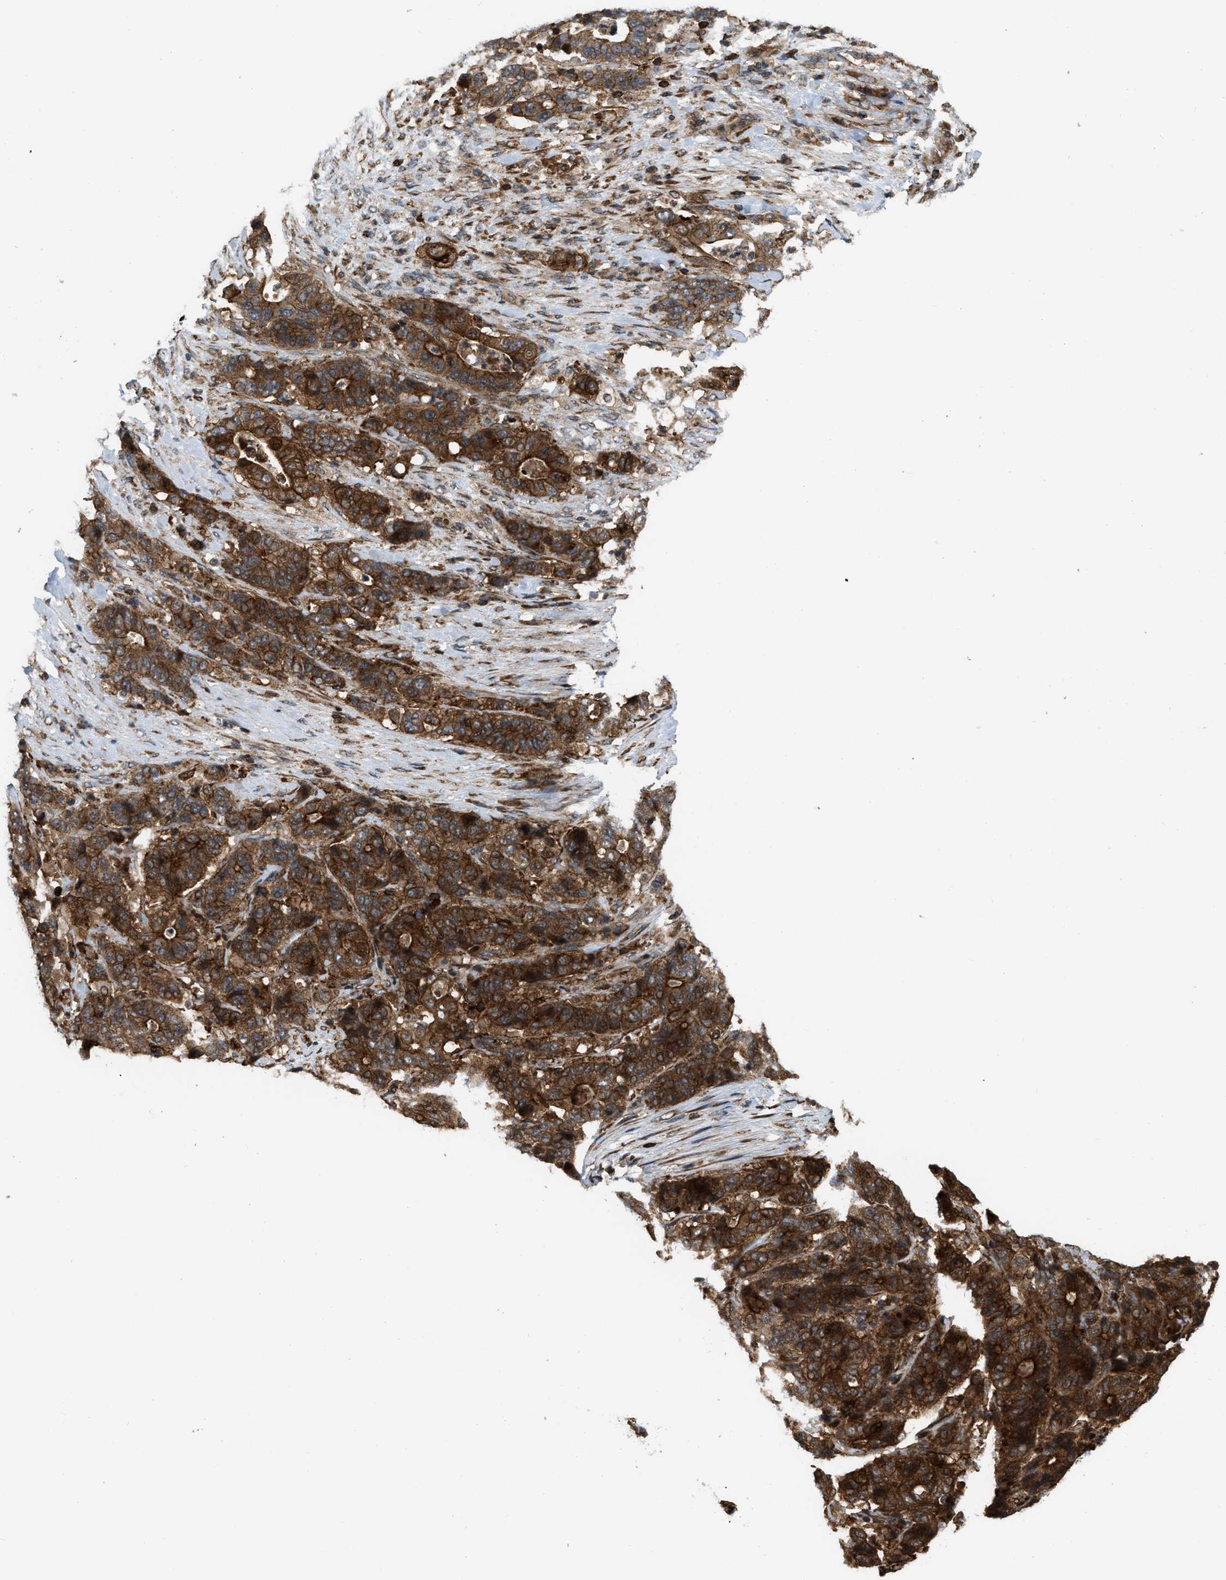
{"staining": {"intensity": "strong", "quantity": ">75%", "location": "cytoplasmic/membranous"}, "tissue": "stomach cancer", "cell_type": "Tumor cells", "image_type": "cancer", "snomed": [{"axis": "morphology", "description": "Adenocarcinoma, NOS"}, {"axis": "topography", "description": "Stomach"}], "caption": "Protein staining of stomach cancer tissue reveals strong cytoplasmic/membranous expression in about >75% of tumor cells.", "gene": "IQCE", "patient": {"sex": "female", "age": 73}}